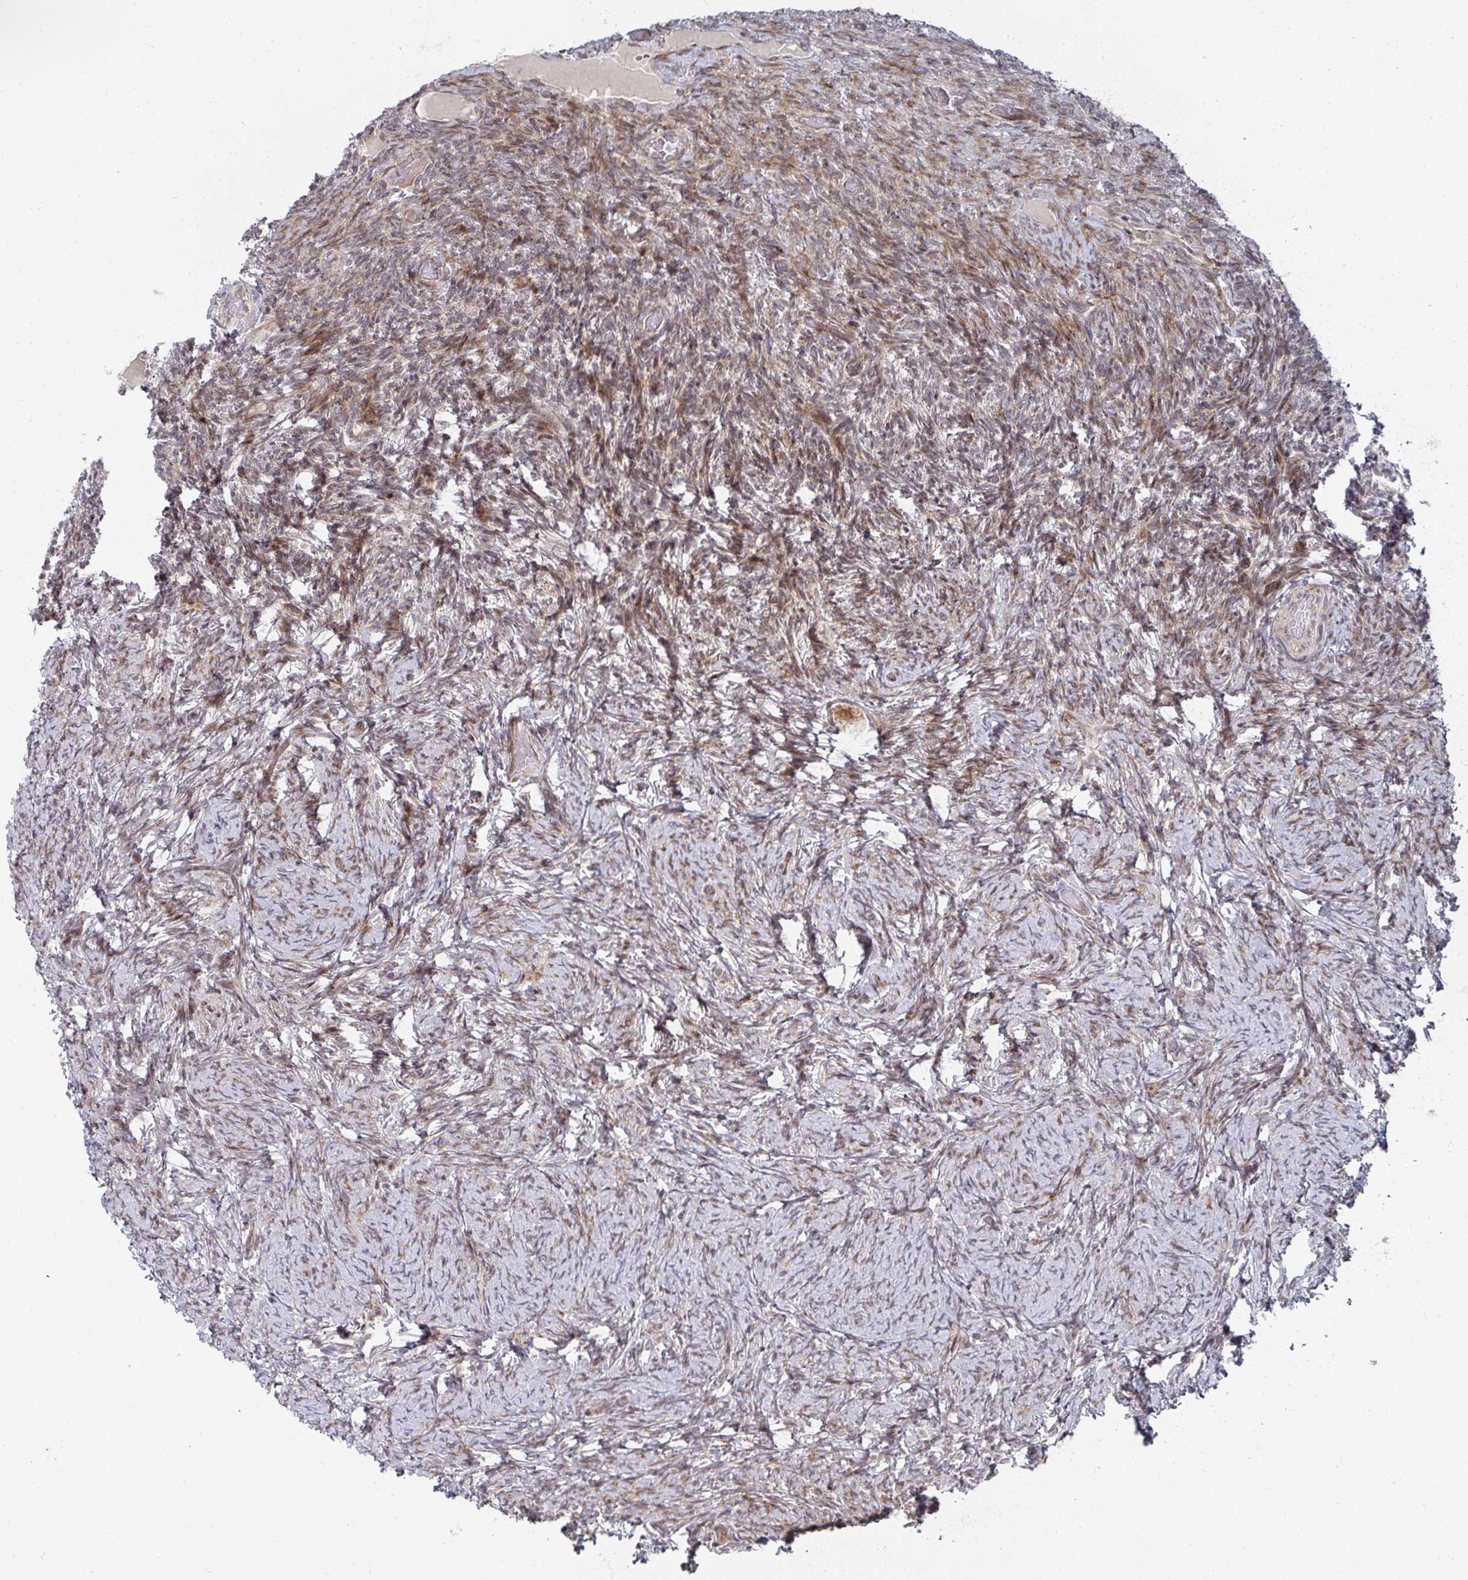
{"staining": {"intensity": "moderate", "quantity": ">75%", "location": "cytoplasmic/membranous"}, "tissue": "ovary", "cell_type": "Follicle cells", "image_type": "normal", "snomed": [{"axis": "morphology", "description": "Normal tissue, NOS"}, {"axis": "topography", "description": "Ovary"}], "caption": "DAB (3,3'-diaminobenzidine) immunohistochemical staining of normal ovary shows moderate cytoplasmic/membranous protein positivity in about >75% of follicle cells. (DAB (3,3'-diaminobenzidine) IHC with brightfield microscopy, high magnification).", "gene": "RBBP5", "patient": {"sex": "female", "age": 34}}